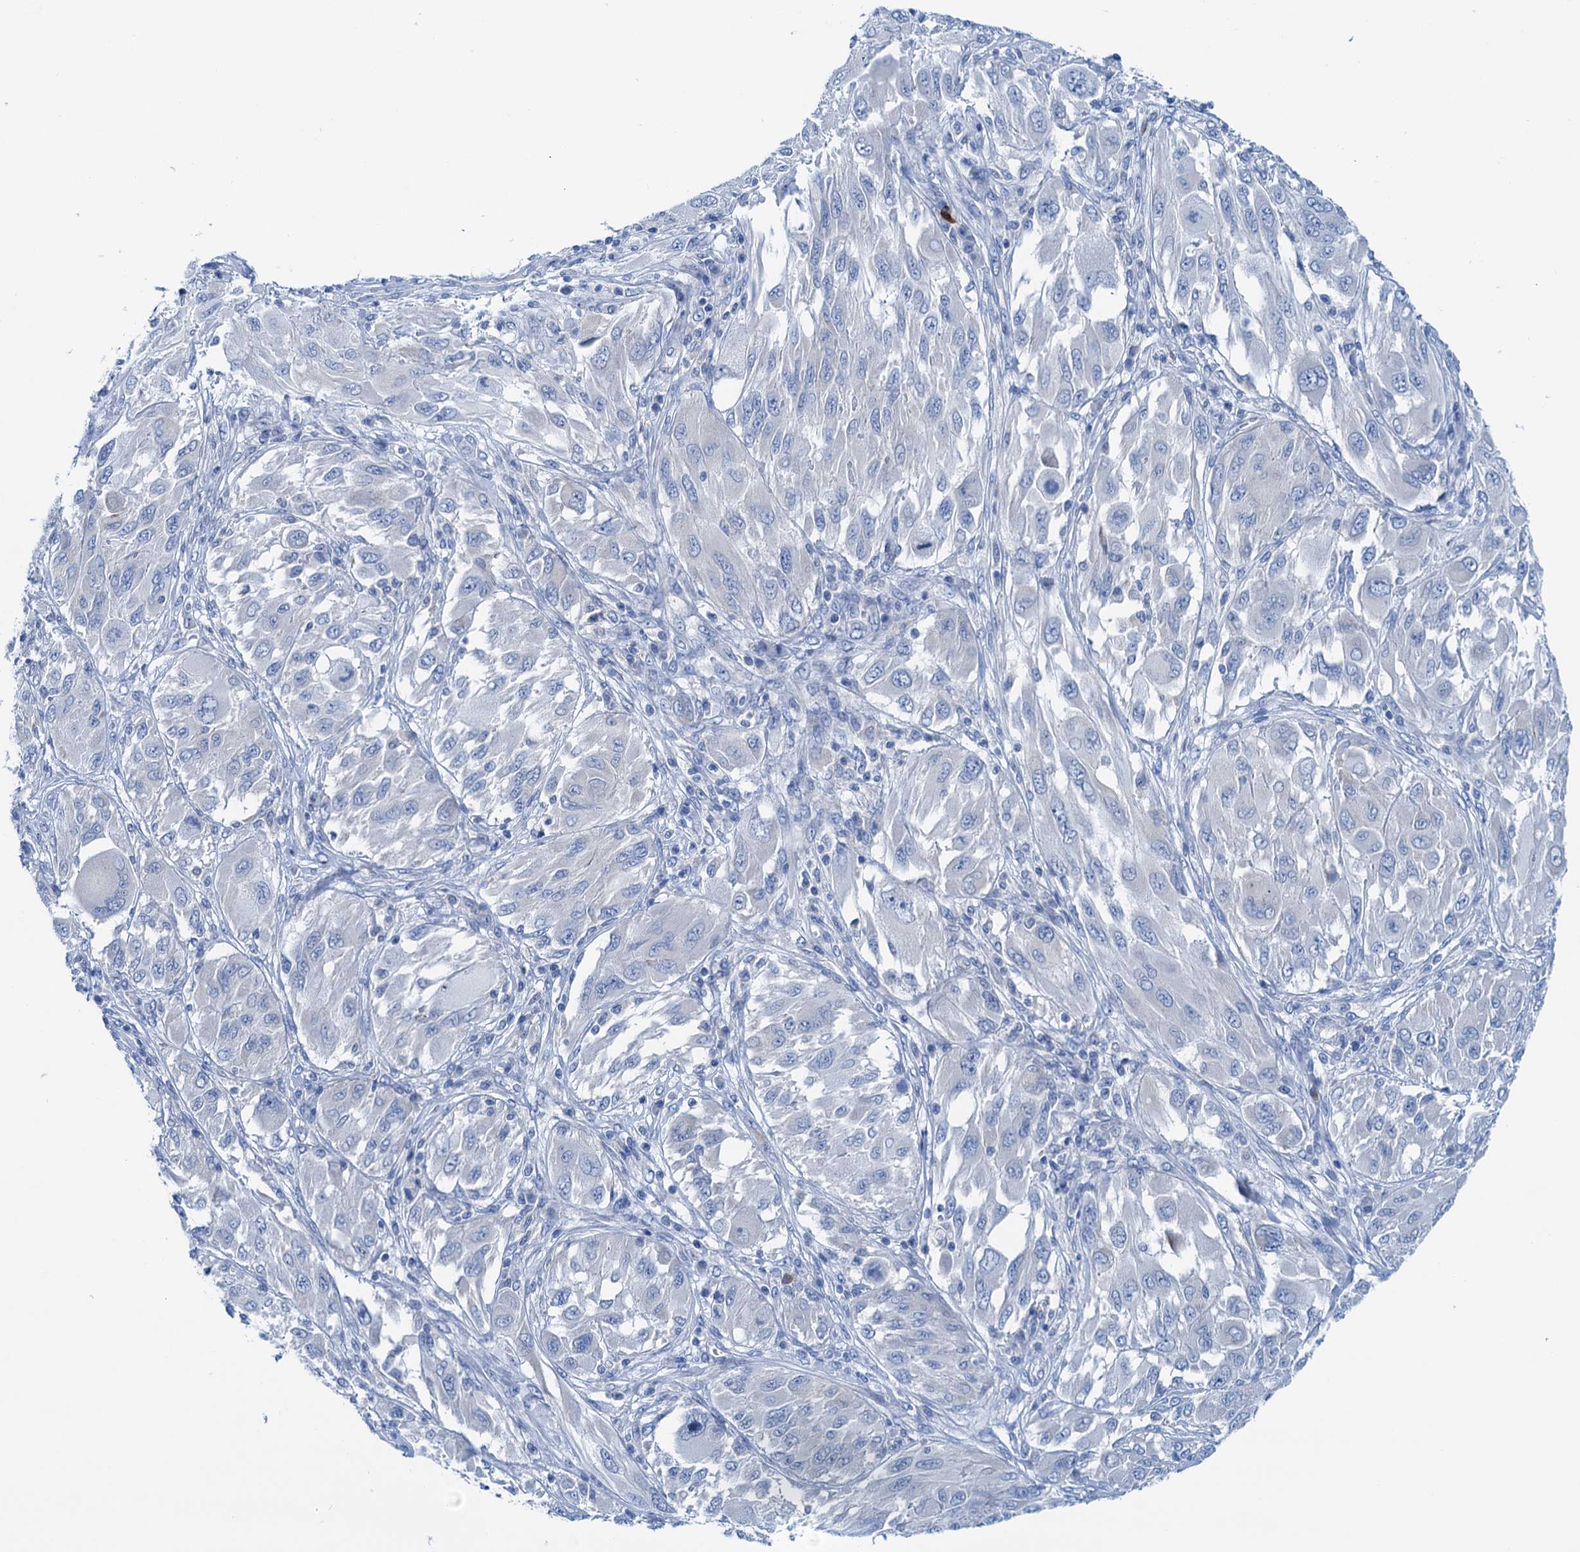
{"staining": {"intensity": "negative", "quantity": "none", "location": "none"}, "tissue": "melanoma", "cell_type": "Tumor cells", "image_type": "cancer", "snomed": [{"axis": "morphology", "description": "Malignant melanoma, NOS"}, {"axis": "topography", "description": "Skin"}], "caption": "Immunohistochemical staining of human malignant melanoma demonstrates no significant expression in tumor cells.", "gene": "KNDC1", "patient": {"sex": "female", "age": 91}}